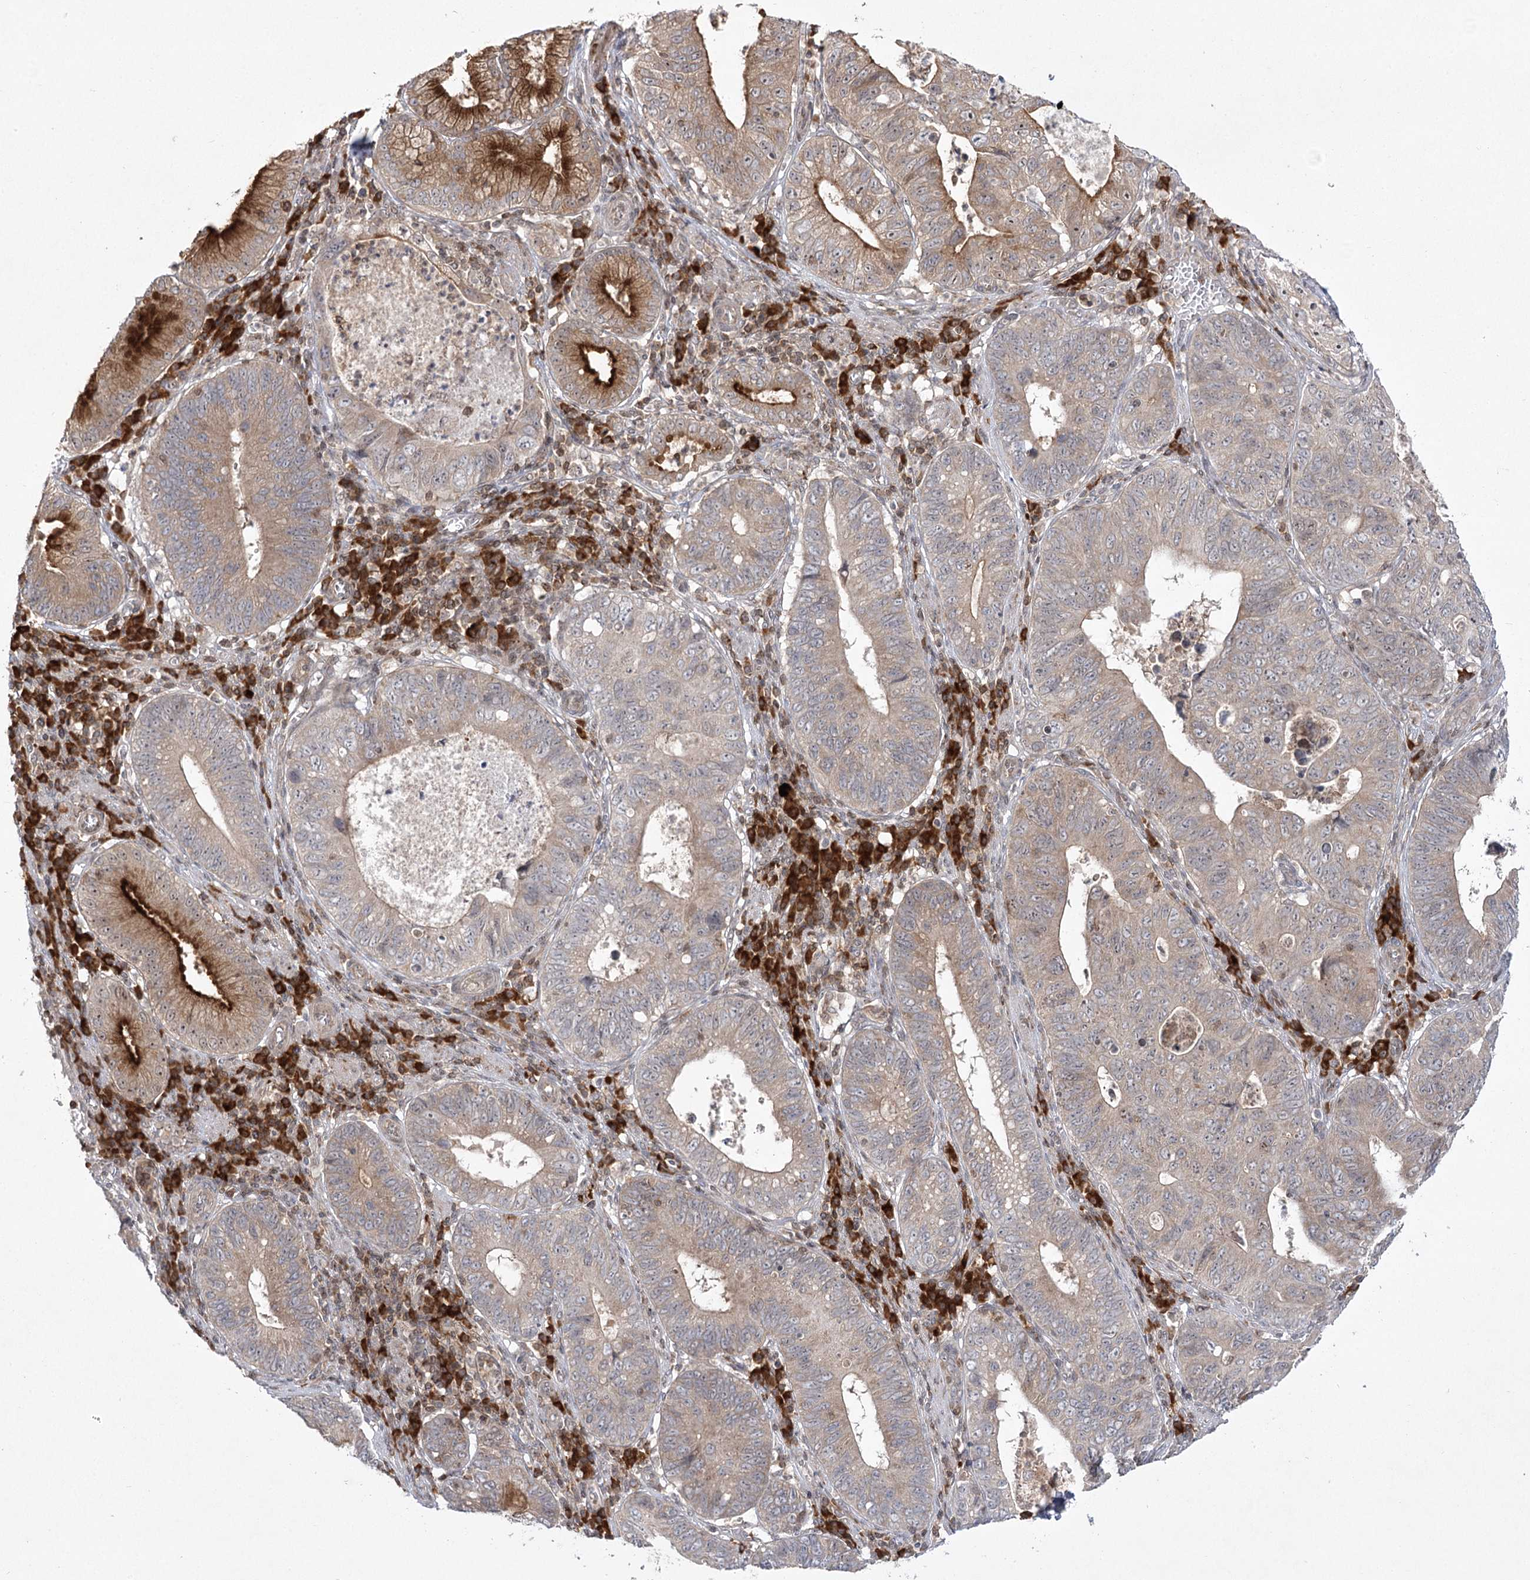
{"staining": {"intensity": "strong", "quantity": "<25%", "location": "cytoplasmic/membranous"}, "tissue": "stomach cancer", "cell_type": "Tumor cells", "image_type": "cancer", "snomed": [{"axis": "morphology", "description": "Adenocarcinoma, NOS"}, {"axis": "topography", "description": "Stomach"}], "caption": "IHC photomicrograph of human adenocarcinoma (stomach) stained for a protein (brown), which reveals medium levels of strong cytoplasmic/membranous staining in approximately <25% of tumor cells.", "gene": "SYTL1", "patient": {"sex": "male", "age": 59}}